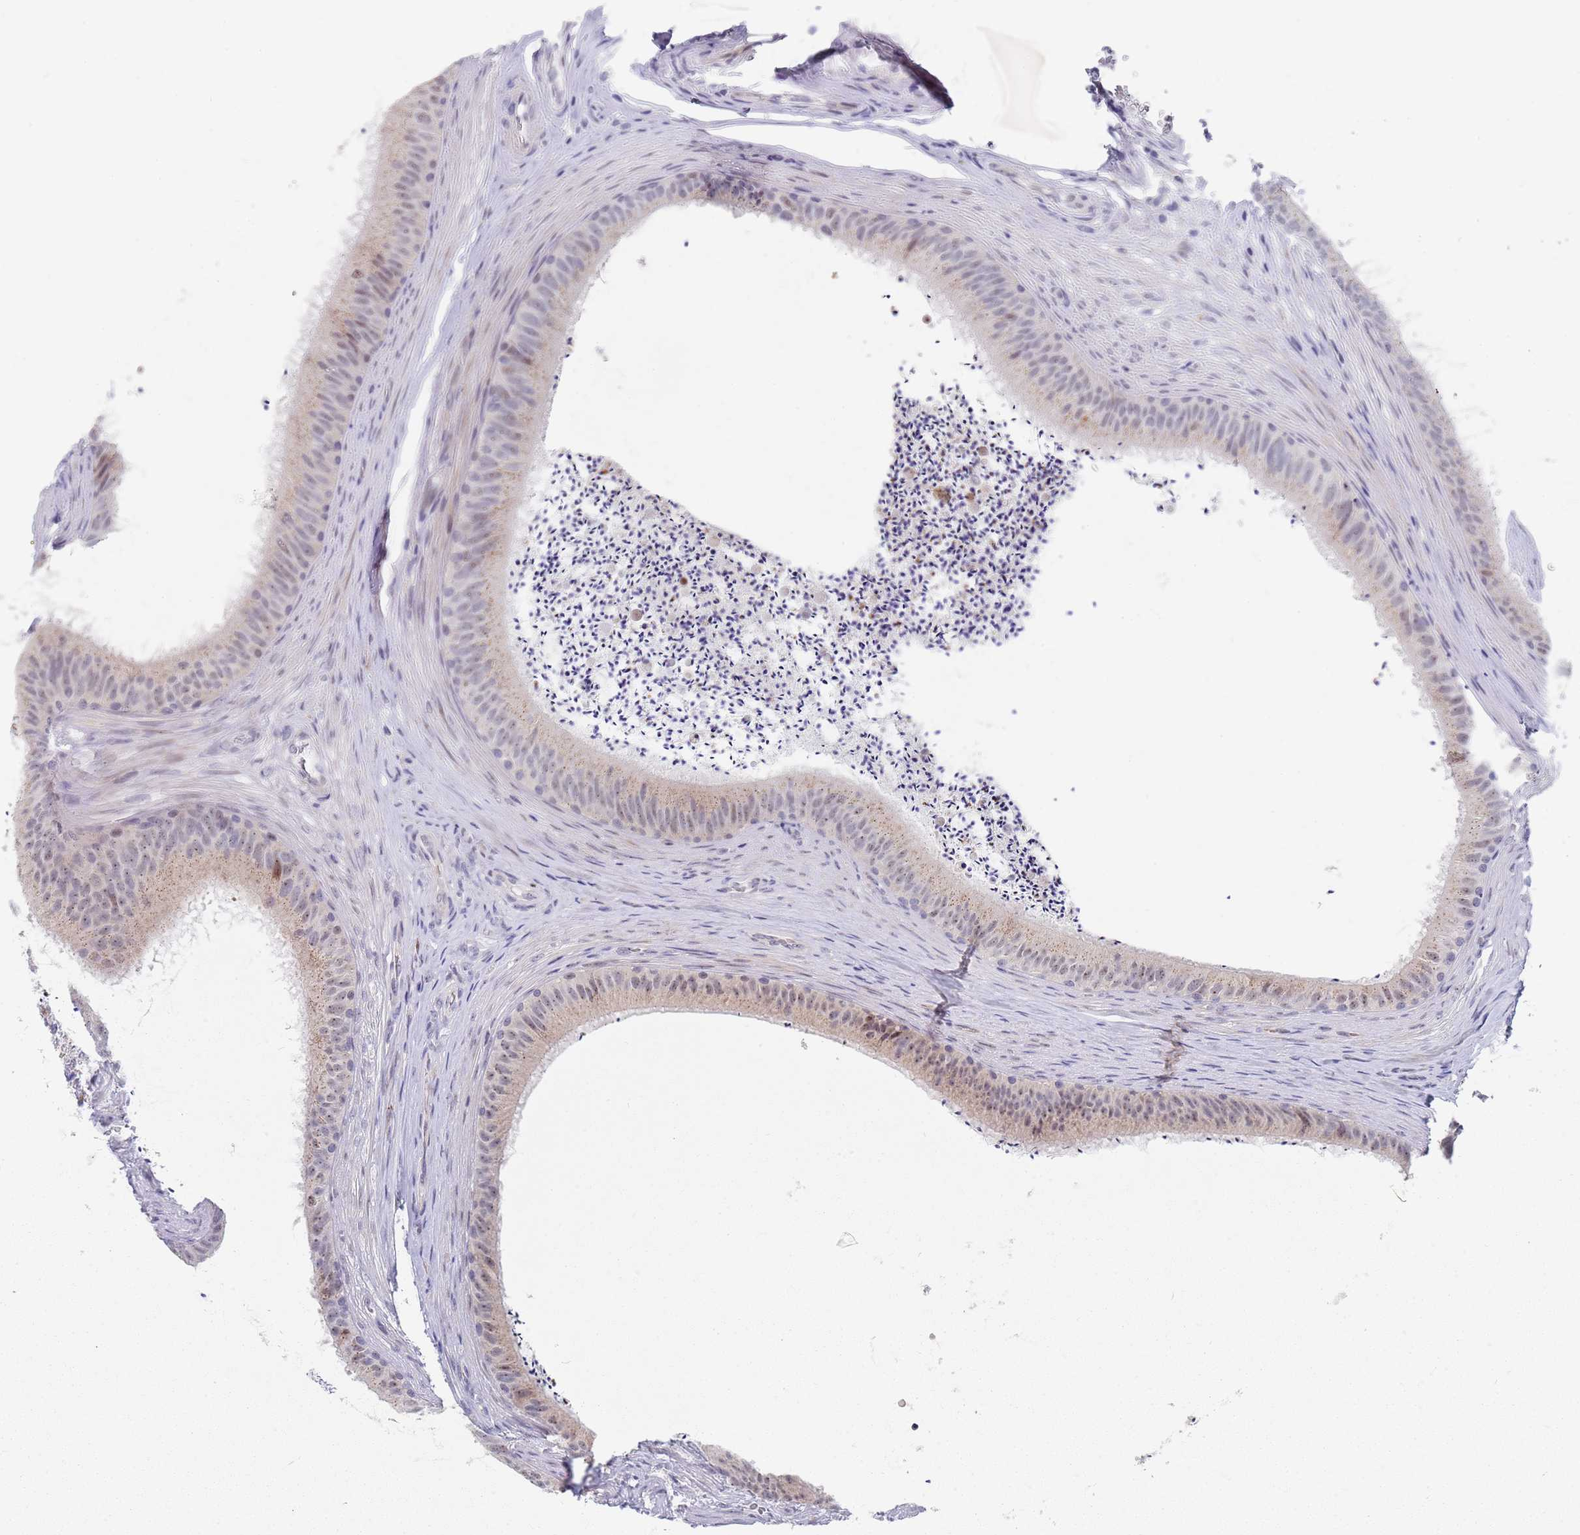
{"staining": {"intensity": "weak", "quantity": "<25%", "location": "cytoplasmic/membranous"}, "tissue": "epididymis", "cell_type": "Glandular cells", "image_type": "normal", "snomed": [{"axis": "morphology", "description": "Normal tissue, NOS"}, {"axis": "topography", "description": "Testis"}, {"axis": "topography", "description": "Epididymis"}], "caption": "Glandular cells show no significant staining in benign epididymis. The staining is performed using DAB (3,3'-diaminobenzidine) brown chromogen with nuclei counter-stained in using hematoxylin.", "gene": "PLCL2", "patient": {"sex": "male", "age": 41}}